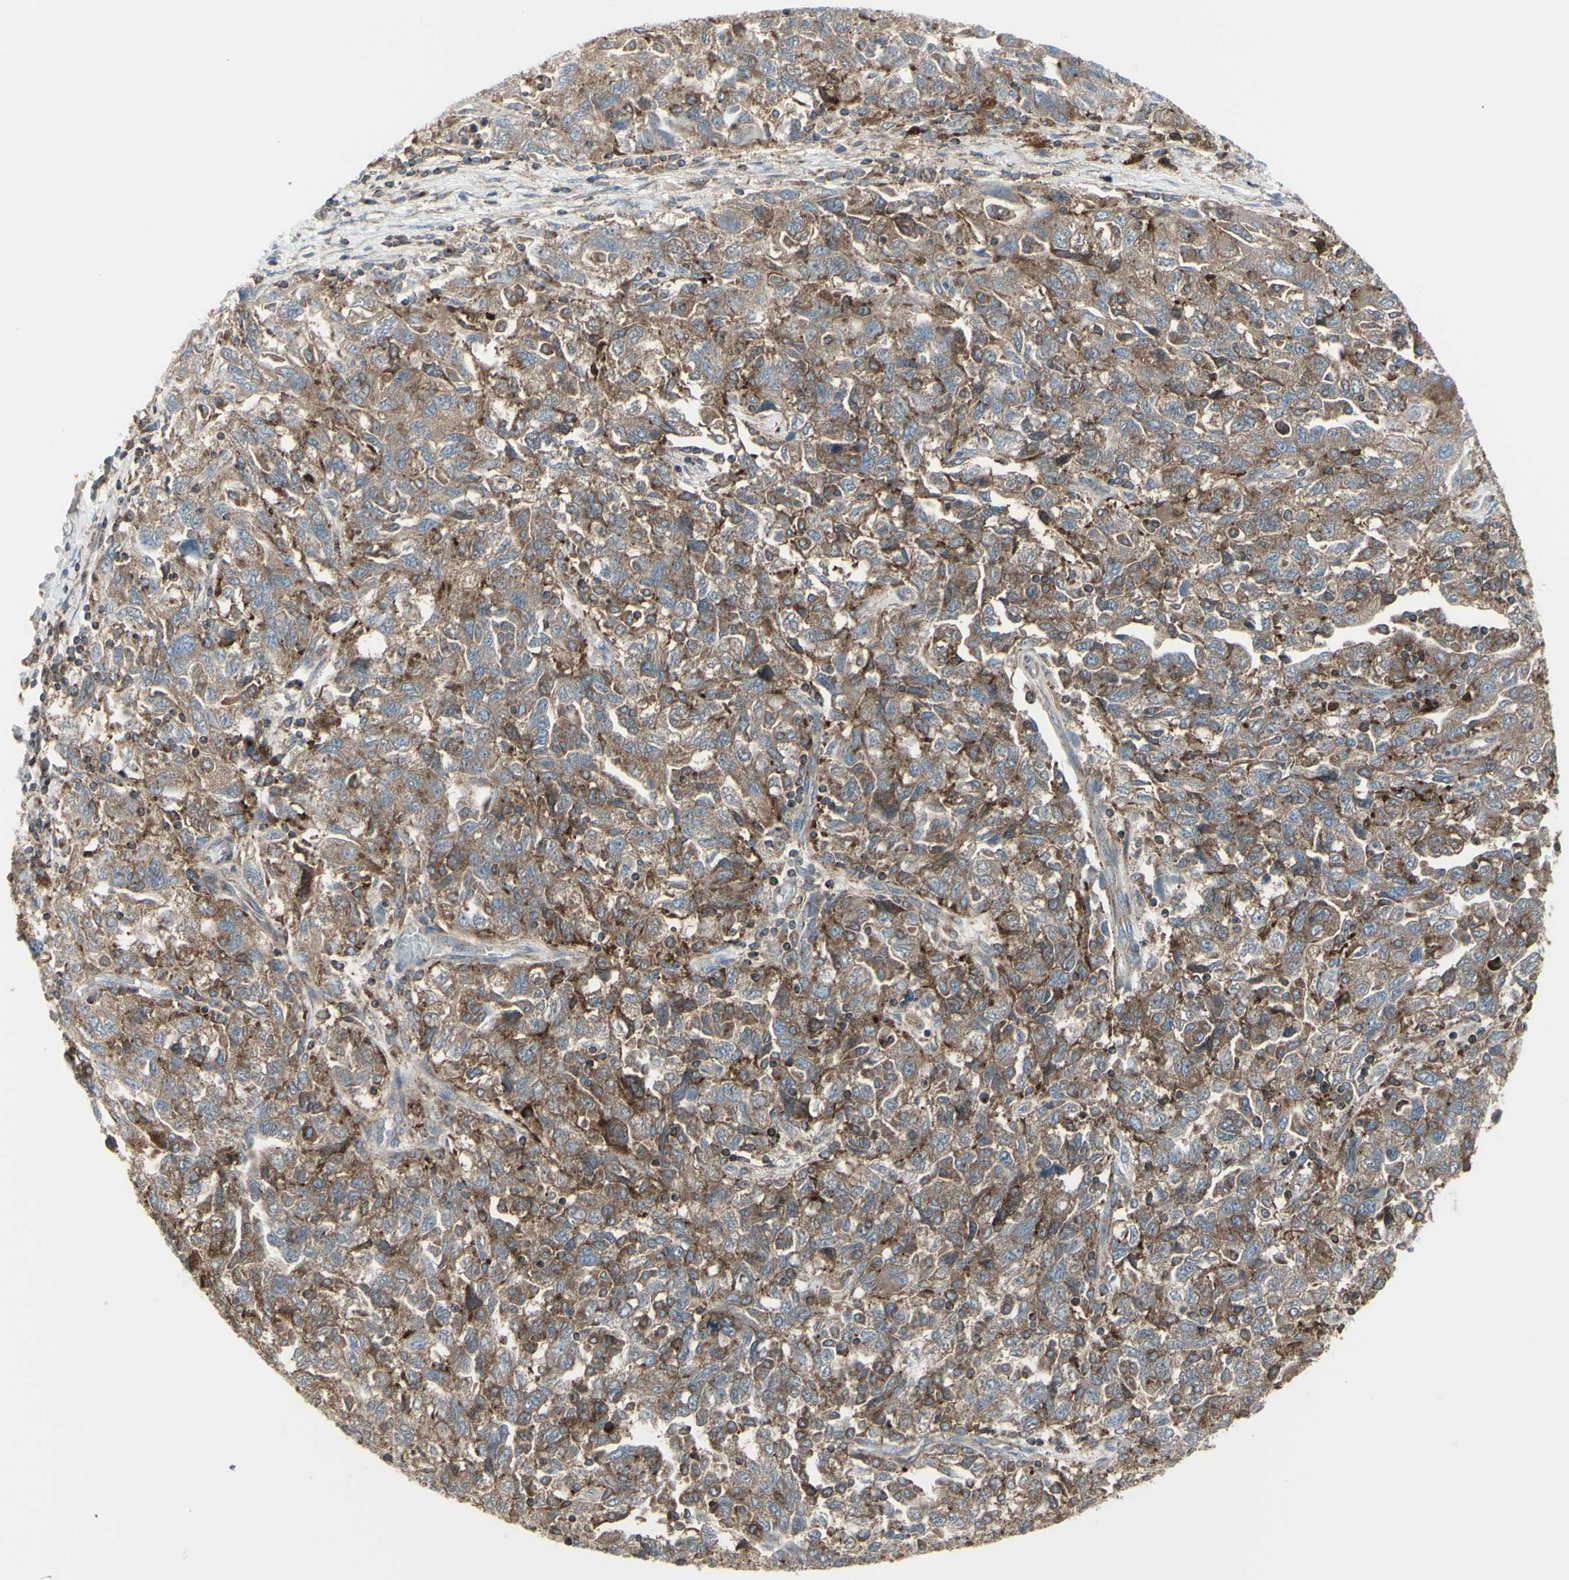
{"staining": {"intensity": "moderate", "quantity": ">75%", "location": "cytoplasmic/membranous"}, "tissue": "ovarian cancer", "cell_type": "Tumor cells", "image_type": "cancer", "snomed": [{"axis": "morphology", "description": "Carcinoma, NOS"}, {"axis": "morphology", "description": "Cystadenocarcinoma, serous, NOS"}, {"axis": "topography", "description": "Ovary"}], "caption": "Ovarian carcinoma stained with a protein marker exhibits moderate staining in tumor cells.", "gene": "NAPA", "patient": {"sex": "female", "age": 69}}